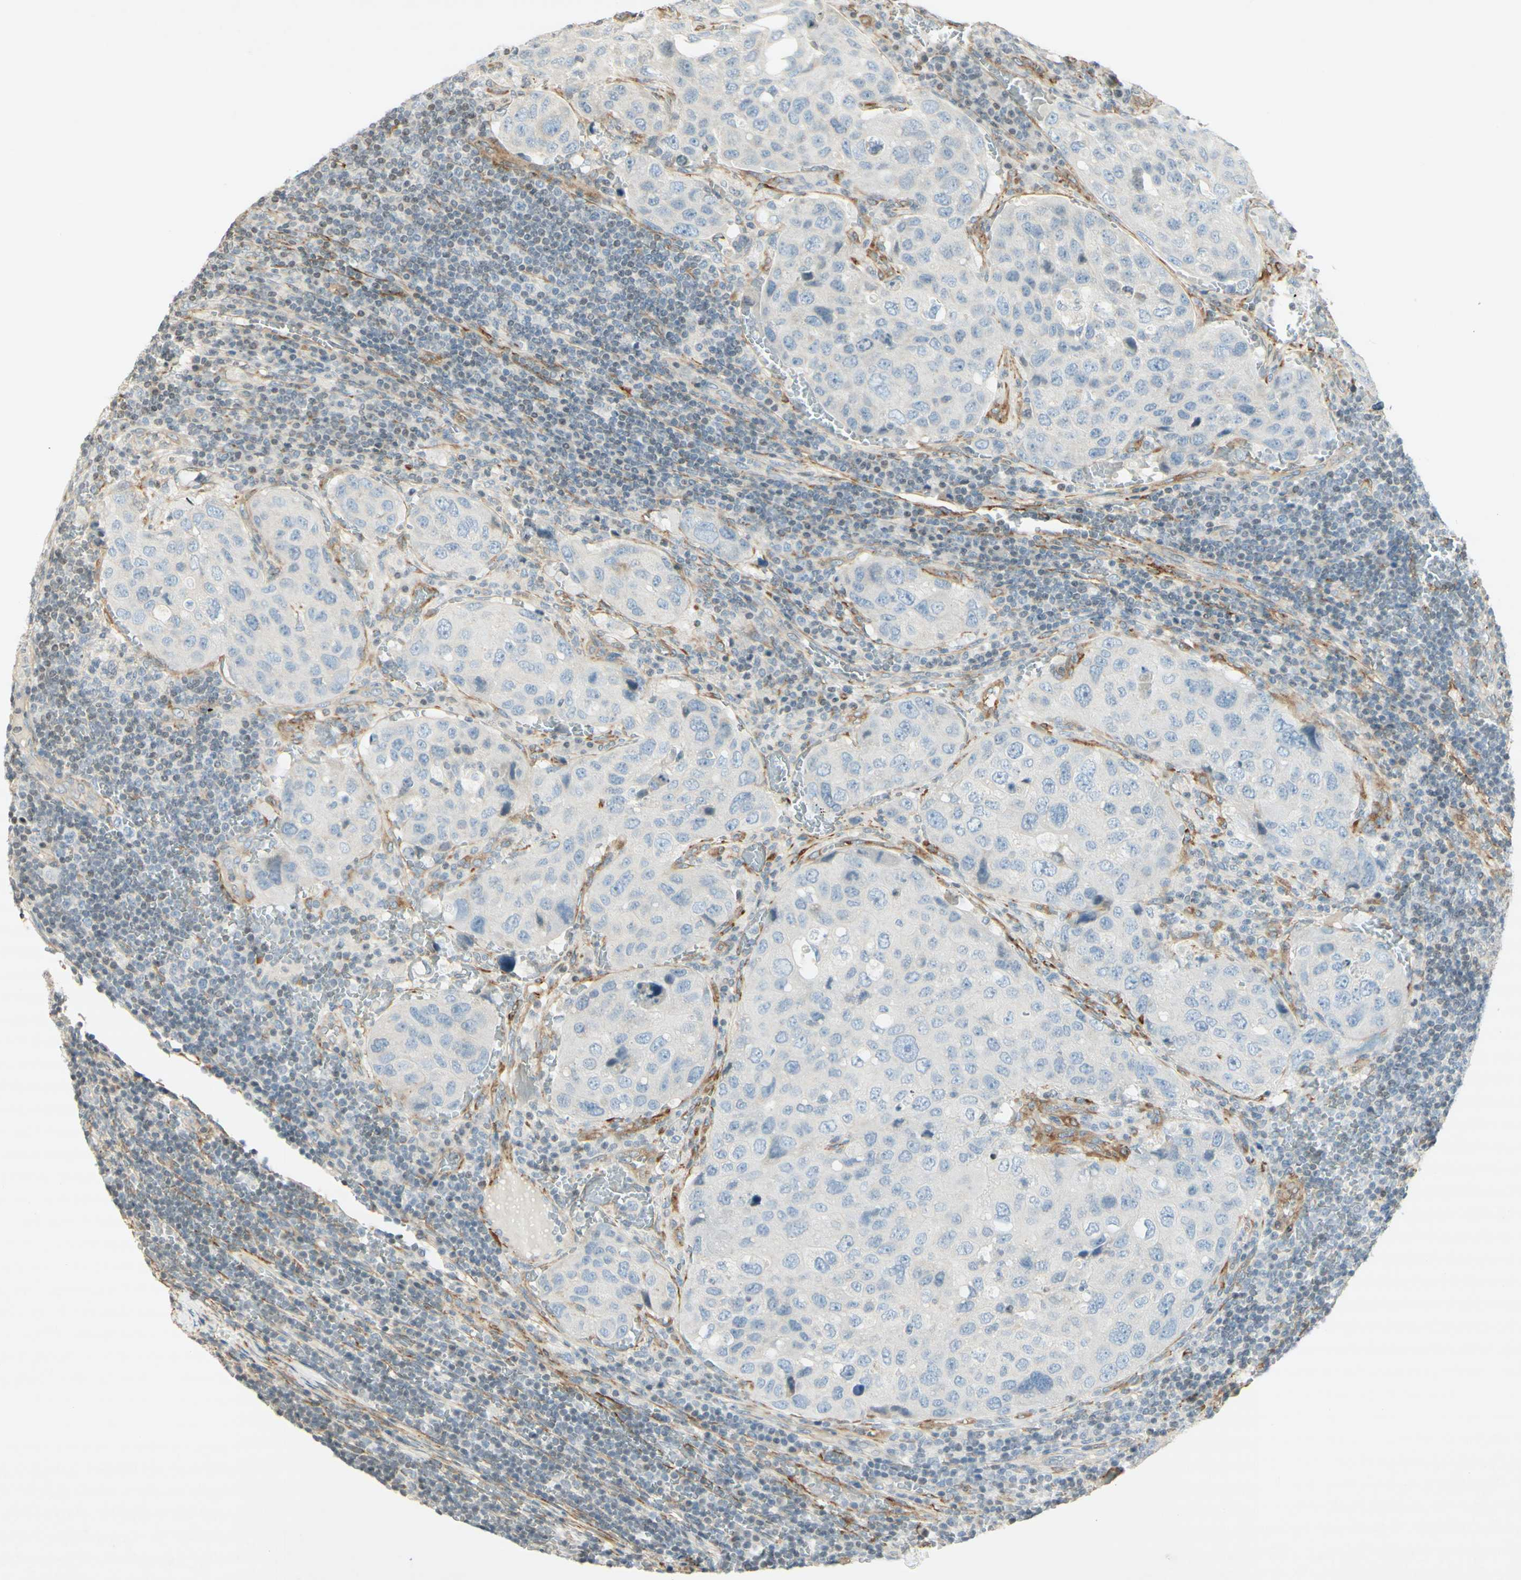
{"staining": {"intensity": "negative", "quantity": "none", "location": "none"}, "tissue": "urothelial cancer", "cell_type": "Tumor cells", "image_type": "cancer", "snomed": [{"axis": "morphology", "description": "Urothelial carcinoma, High grade"}, {"axis": "topography", "description": "Lymph node"}, {"axis": "topography", "description": "Urinary bladder"}], "caption": "DAB (3,3'-diaminobenzidine) immunohistochemical staining of human urothelial cancer shows no significant staining in tumor cells. (DAB (3,3'-diaminobenzidine) IHC visualized using brightfield microscopy, high magnification).", "gene": "MAP1B", "patient": {"sex": "male", "age": 51}}